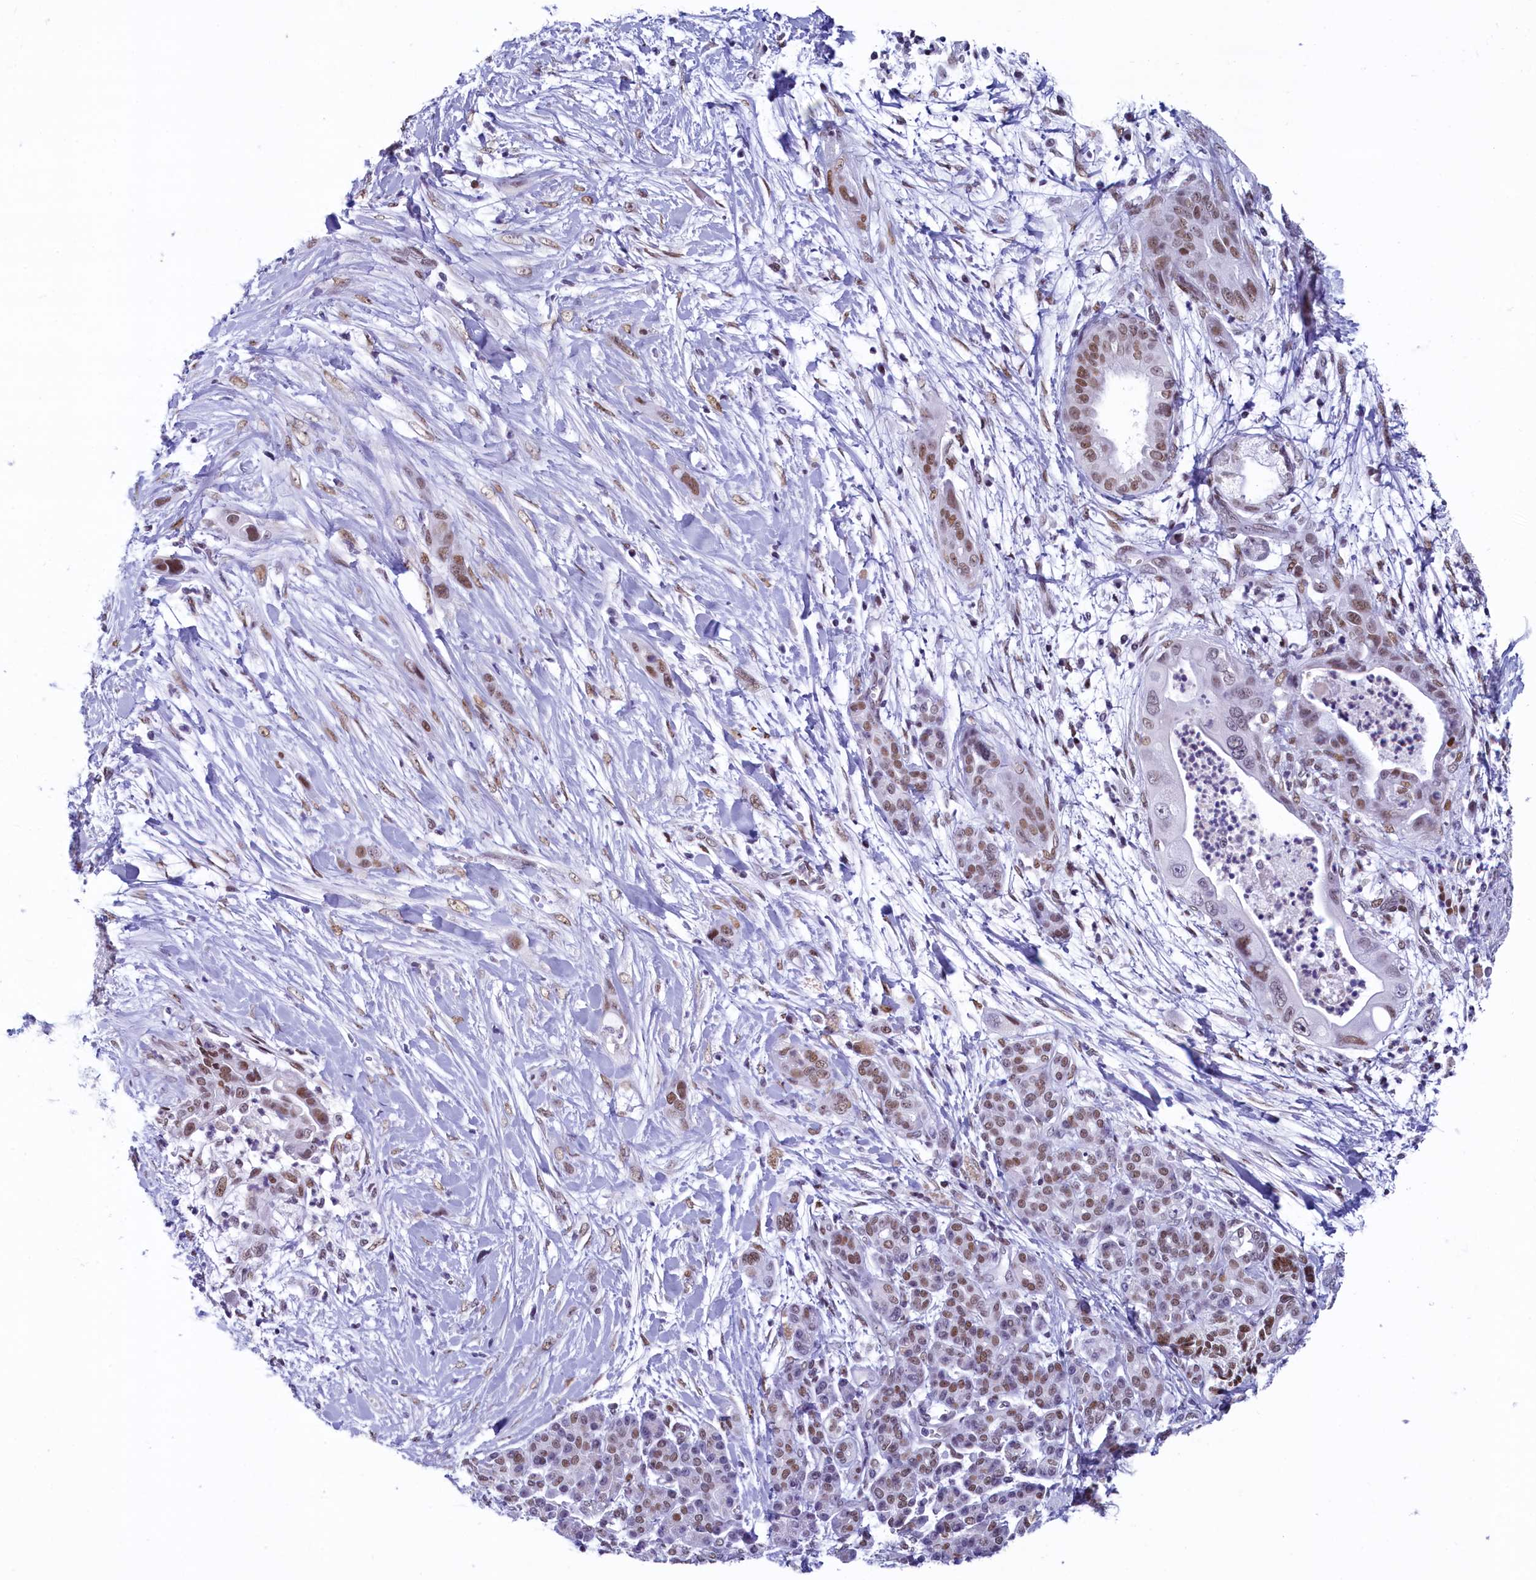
{"staining": {"intensity": "strong", "quantity": "25%-75%", "location": "nuclear"}, "tissue": "pancreatic cancer", "cell_type": "Tumor cells", "image_type": "cancer", "snomed": [{"axis": "morphology", "description": "Adenocarcinoma, NOS"}, {"axis": "topography", "description": "Pancreas"}], "caption": "An immunohistochemistry photomicrograph of neoplastic tissue is shown. Protein staining in brown labels strong nuclear positivity in pancreatic cancer (adenocarcinoma) within tumor cells.", "gene": "SUGP2", "patient": {"sex": "male", "age": 59}}